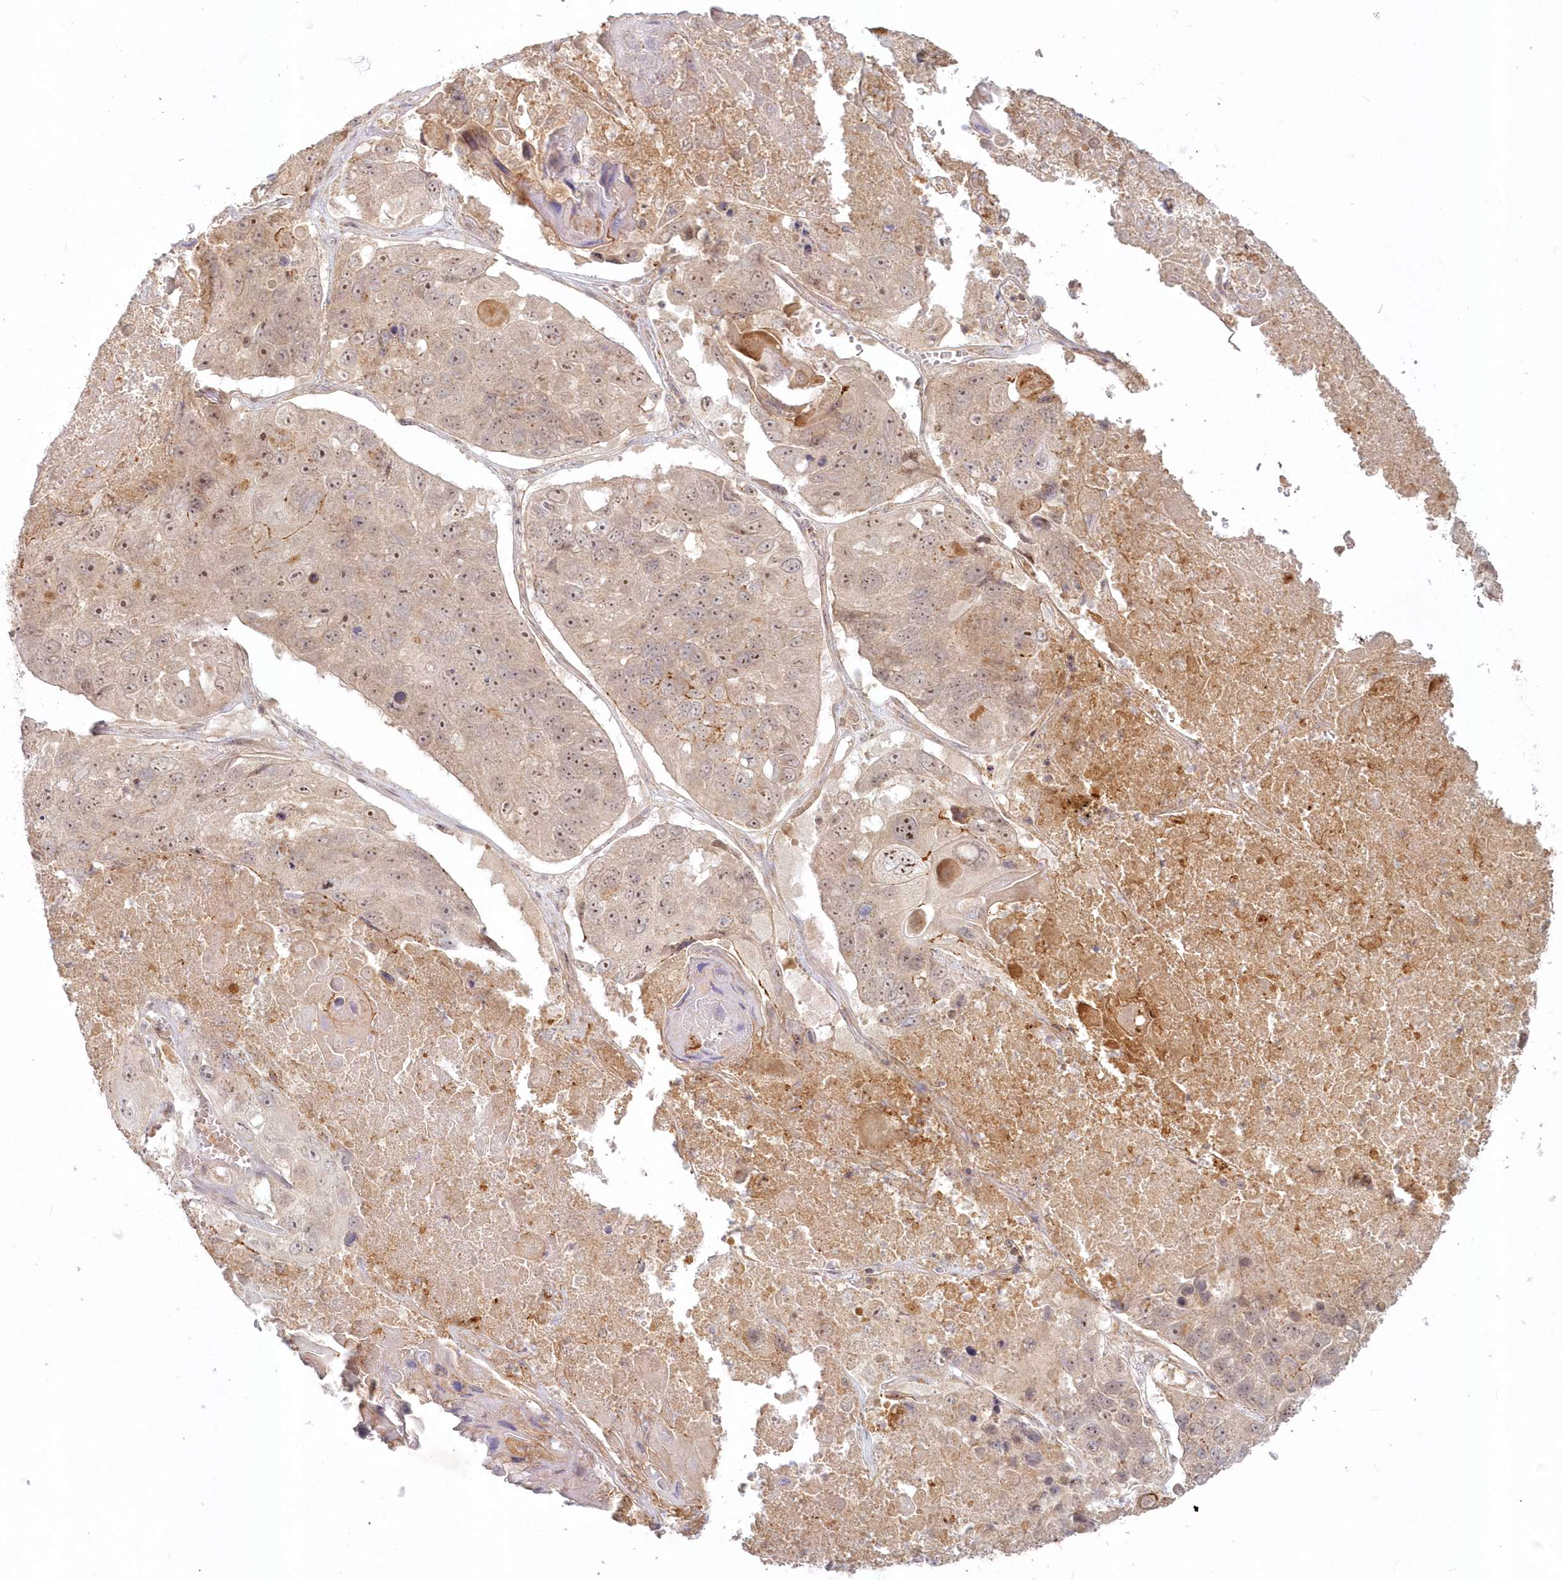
{"staining": {"intensity": "moderate", "quantity": ">75%", "location": "cytoplasmic/membranous,nuclear"}, "tissue": "lung cancer", "cell_type": "Tumor cells", "image_type": "cancer", "snomed": [{"axis": "morphology", "description": "Squamous cell carcinoma, NOS"}, {"axis": "topography", "description": "Lung"}], "caption": "A high-resolution photomicrograph shows immunohistochemistry staining of lung squamous cell carcinoma, which displays moderate cytoplasmic/membranous and nuclear positivity in about >75% of tumor cells. (DAB = brown stain, brightfield microscopy at high magnification).", "gene": "TOGARAM2", "patient": {"sex": "male", "age": 61}}